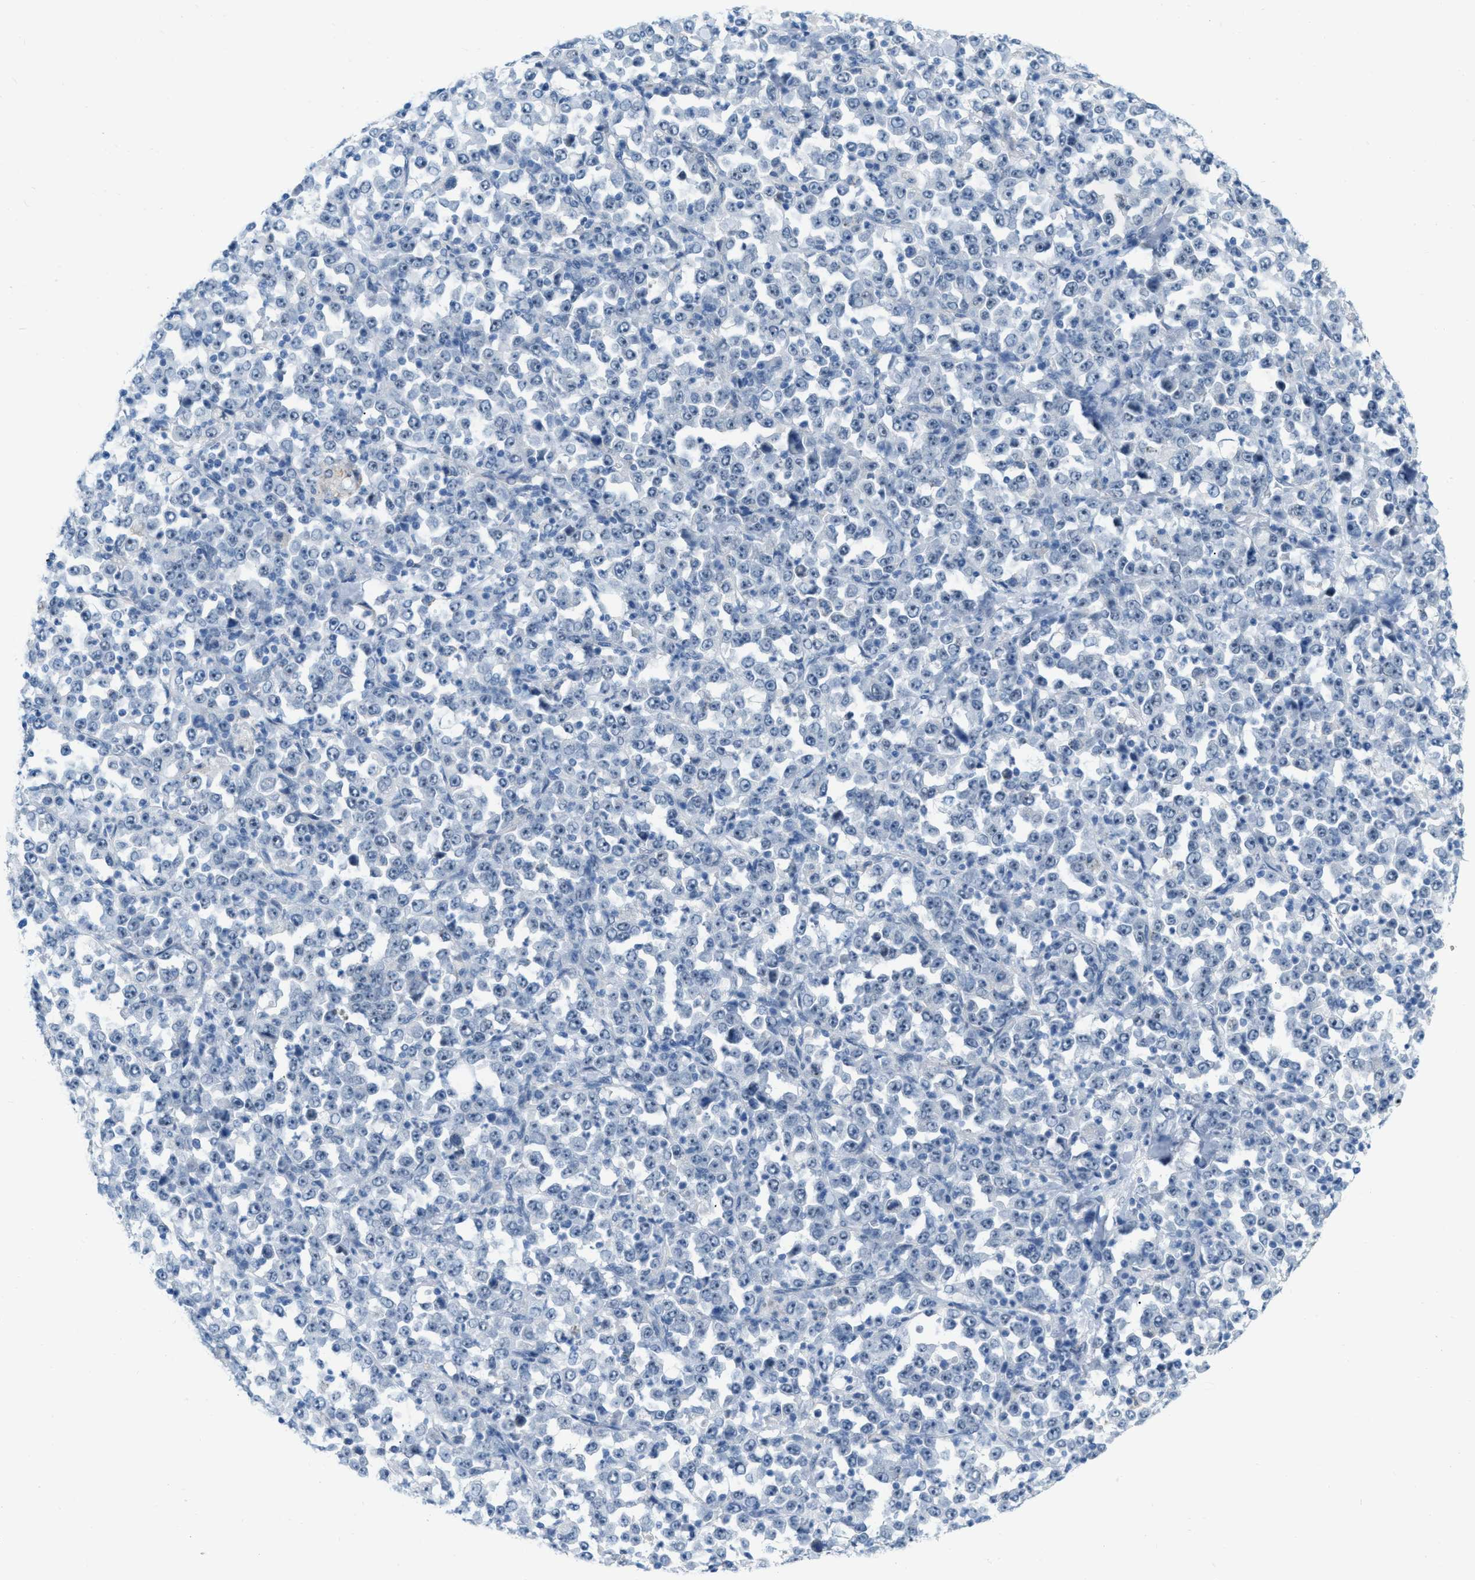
{"staining": {"intensity": "negative", "quantity": "none", "location": "none"}, "tissue": "stomach cancer", "cell_type": "Tumor cells", "image_type": "cancer", "snomed": [{"axis": "morphology", "description": "Normal tissue, NOS"}, {"axis": "morphology", "description": "Adenocarcinoma, NOS"}, {"axis": "topography", "description": "Stomach, upper"}, {"axis": "topography", "description": "Stomach"}], "caption": "Human stomach adenocarcinoma stained for a protein using IHC displays no expression in tumor cells.", "gene": "PHRF1", "patient": {"sex": "male", "age": 59}}